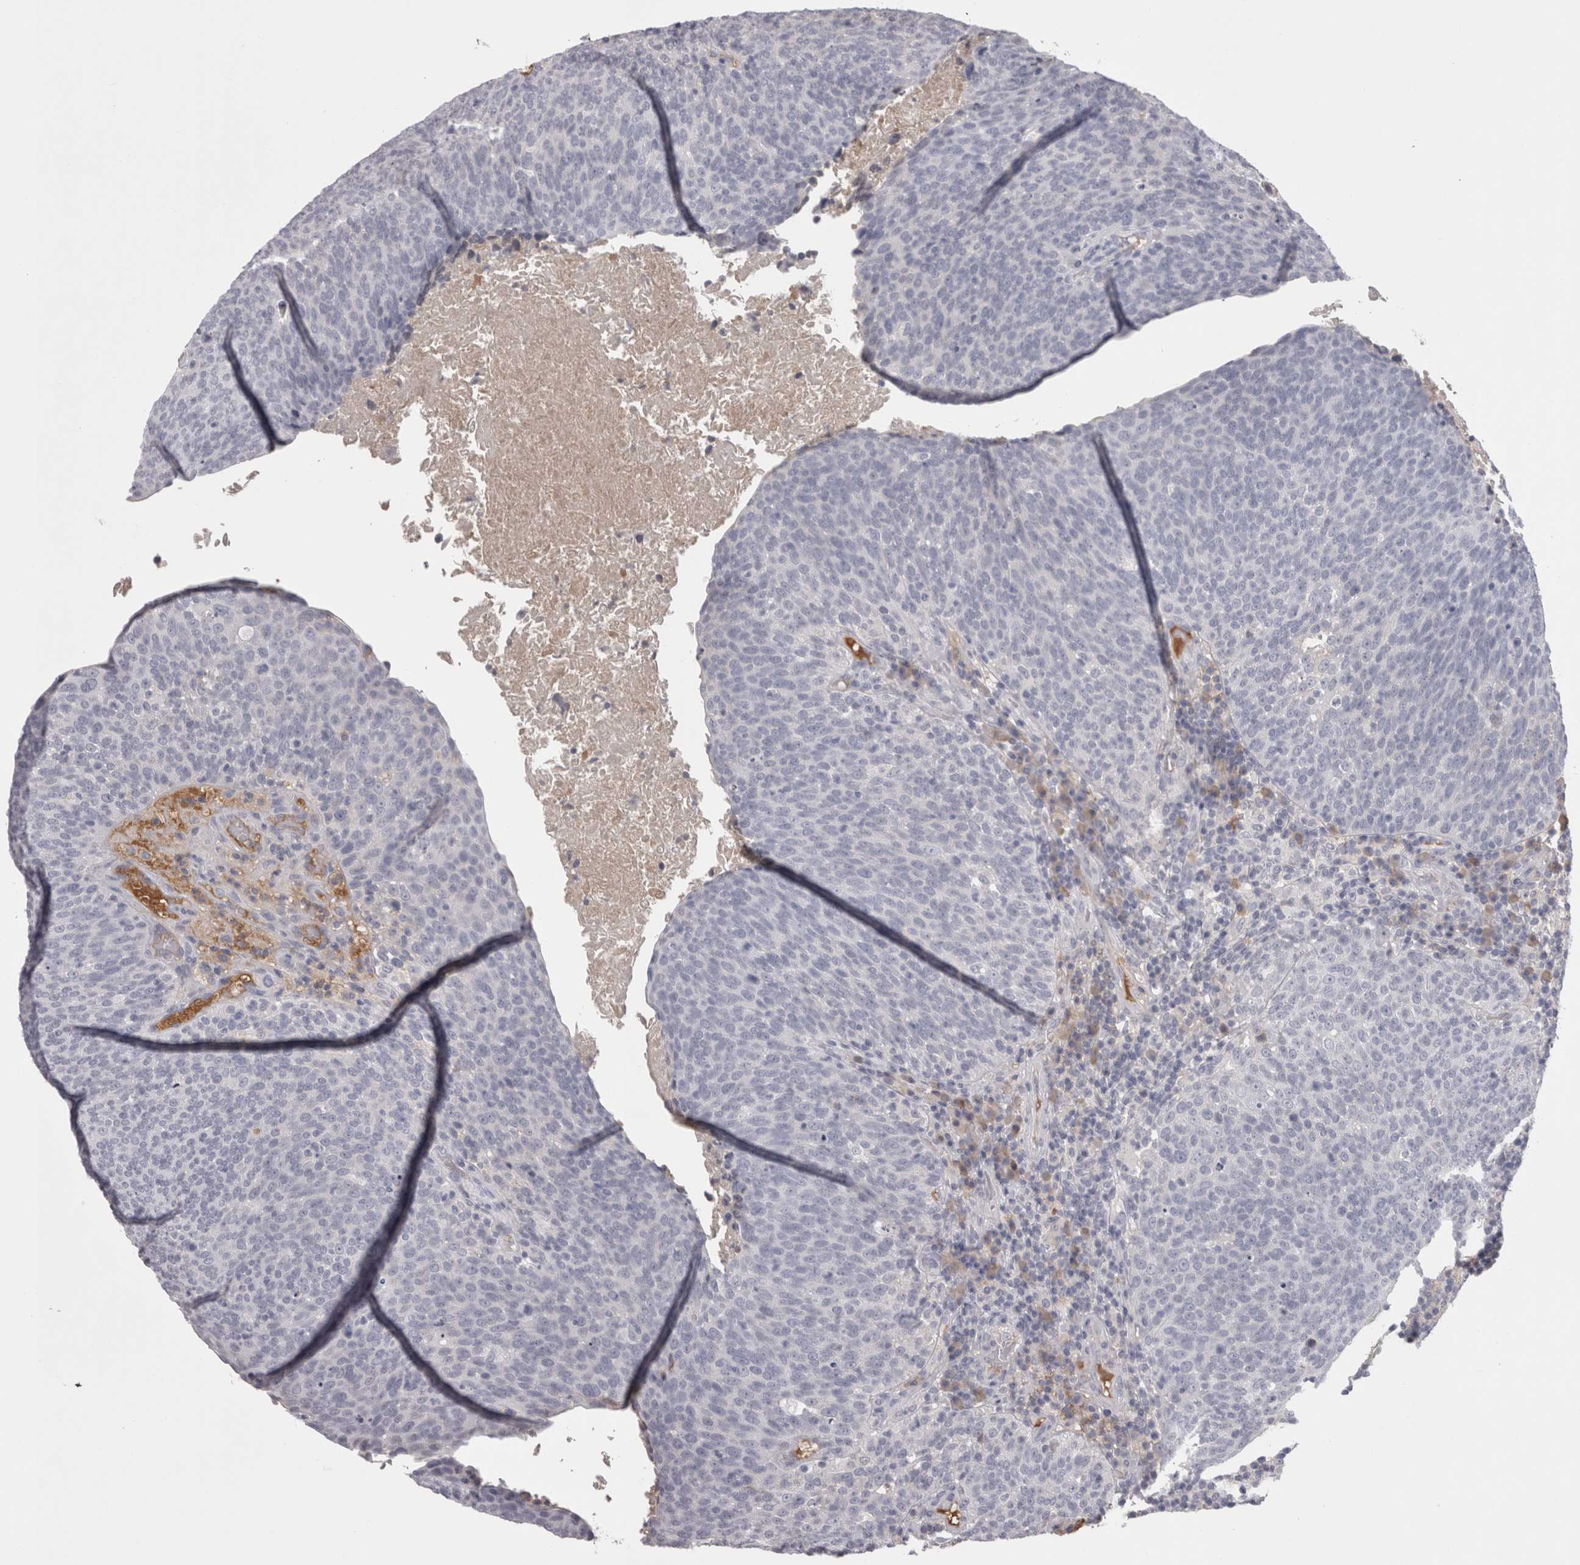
{"staining": {"intensity": "negative", "quantity": "none", "location": "none"}, "tissue": "head and neck cancer", "cell_type": "Tumor cells", "image_type": "cancer", "snomed": [{"axis": "morphology", "description": "Squamous cell carcinoma, NOS"}, {"axis": "morphology", "description": "Squamous cell carcinoma, metastatic, NOS"}, {"axis": "topography", "description": "Lymph node"}, {"axis": "topography", "description": "Head-Neck"}], "caption": "Micrograph shows no protein expression in tumor cells of head and neck squamous cell carcinoma tissue. (Brightfield microscopy of DAB (3,3'-diaminobenzidine) IHC at high magnification).", "gene": "SAA4", "patient": {"sex": "male", "age": 62}}